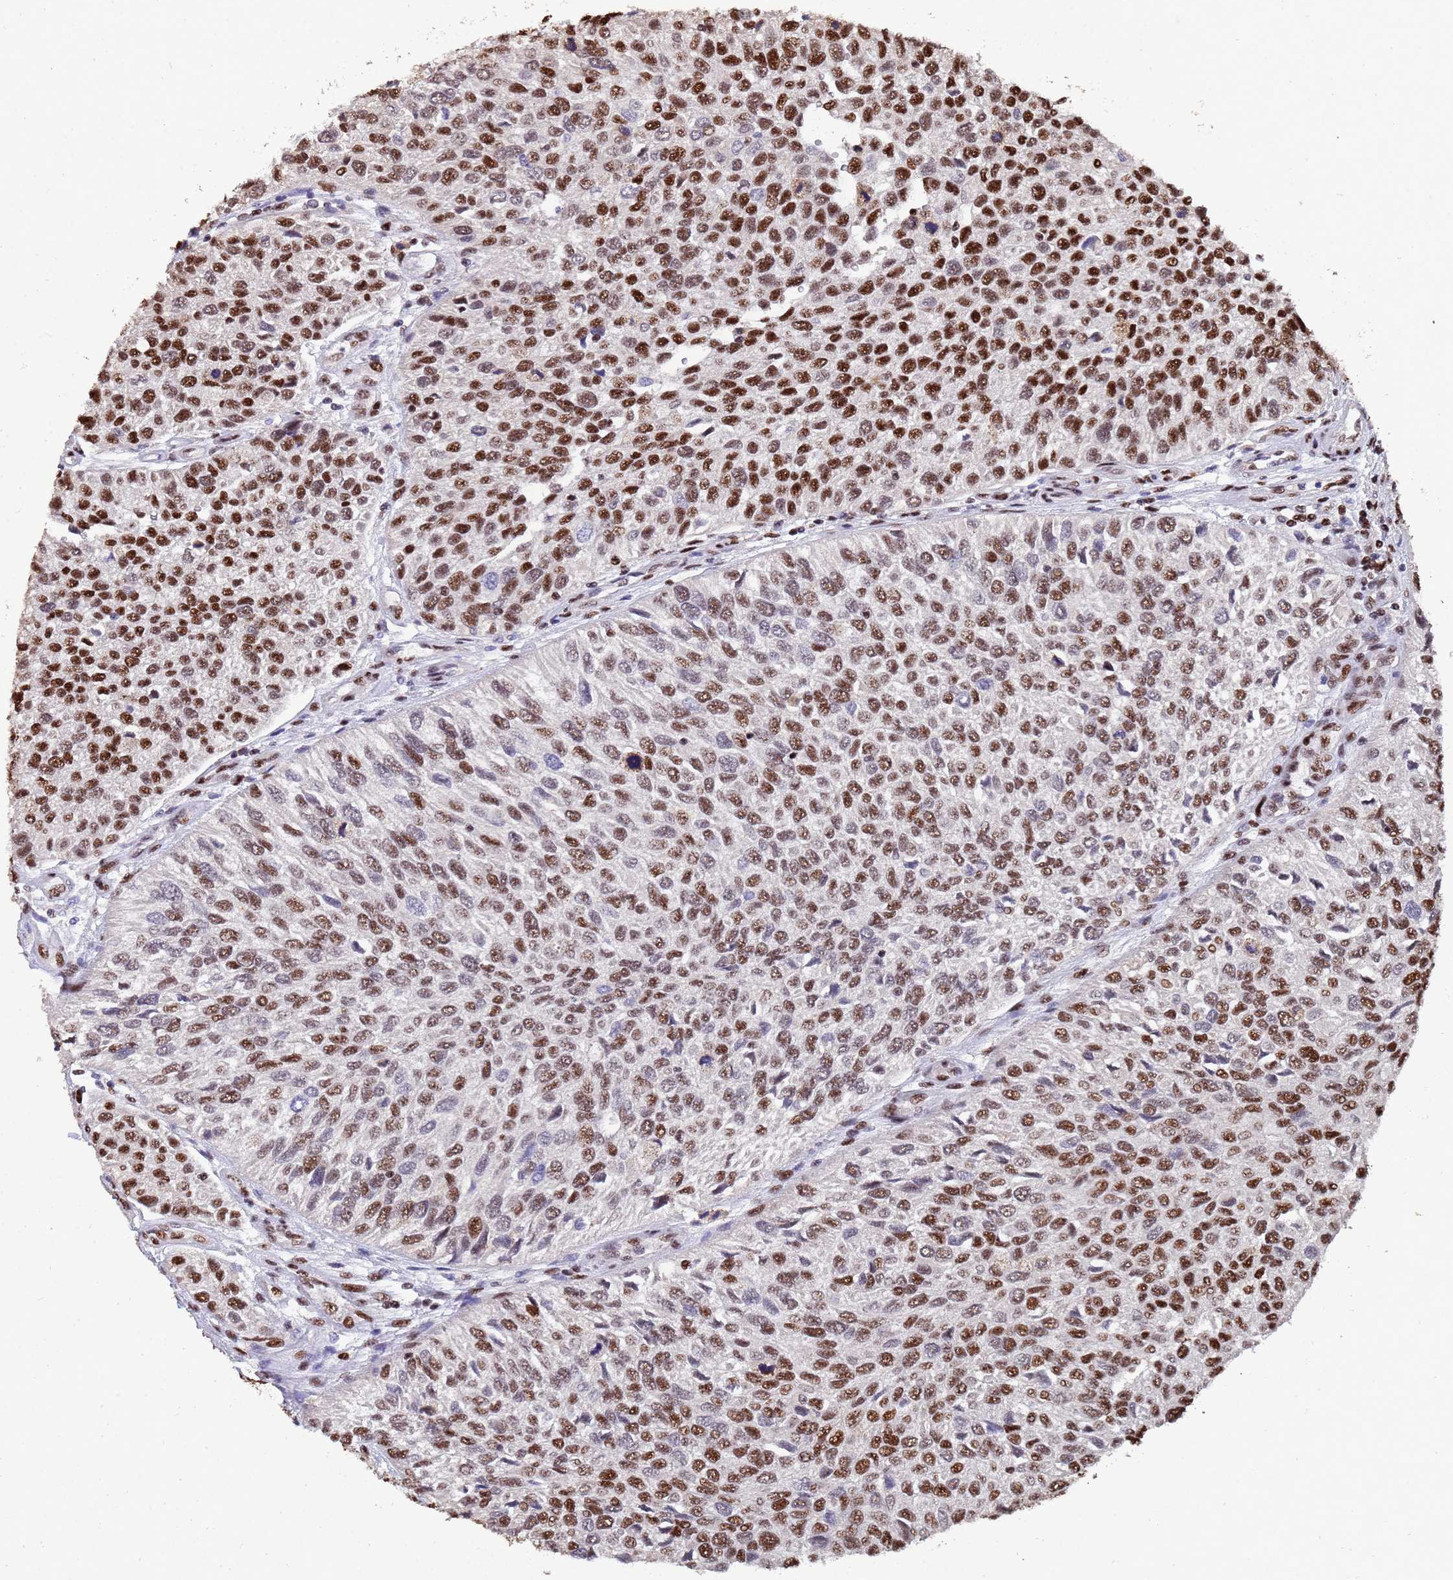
{"staining": {"intensity": "strong", "quantity": ">75%", "location": "nuclear"}, "tissue": "urothelial cancer", "cell_type": "Tumor cells", "image_type": "cancer", "snomed": [{"axis": "morphology", "description": "Urothelial carcinoma, NOS"}, {"axis": "topography", "description": "Urinary bladder"}], "caption": "IHC of human transitional cell carcinoma reveals high levels of strong nuclear expression in about >75% of tumor cells.", "gene": "SF3B2", "patient": {"sex": "male", "age": 55}}